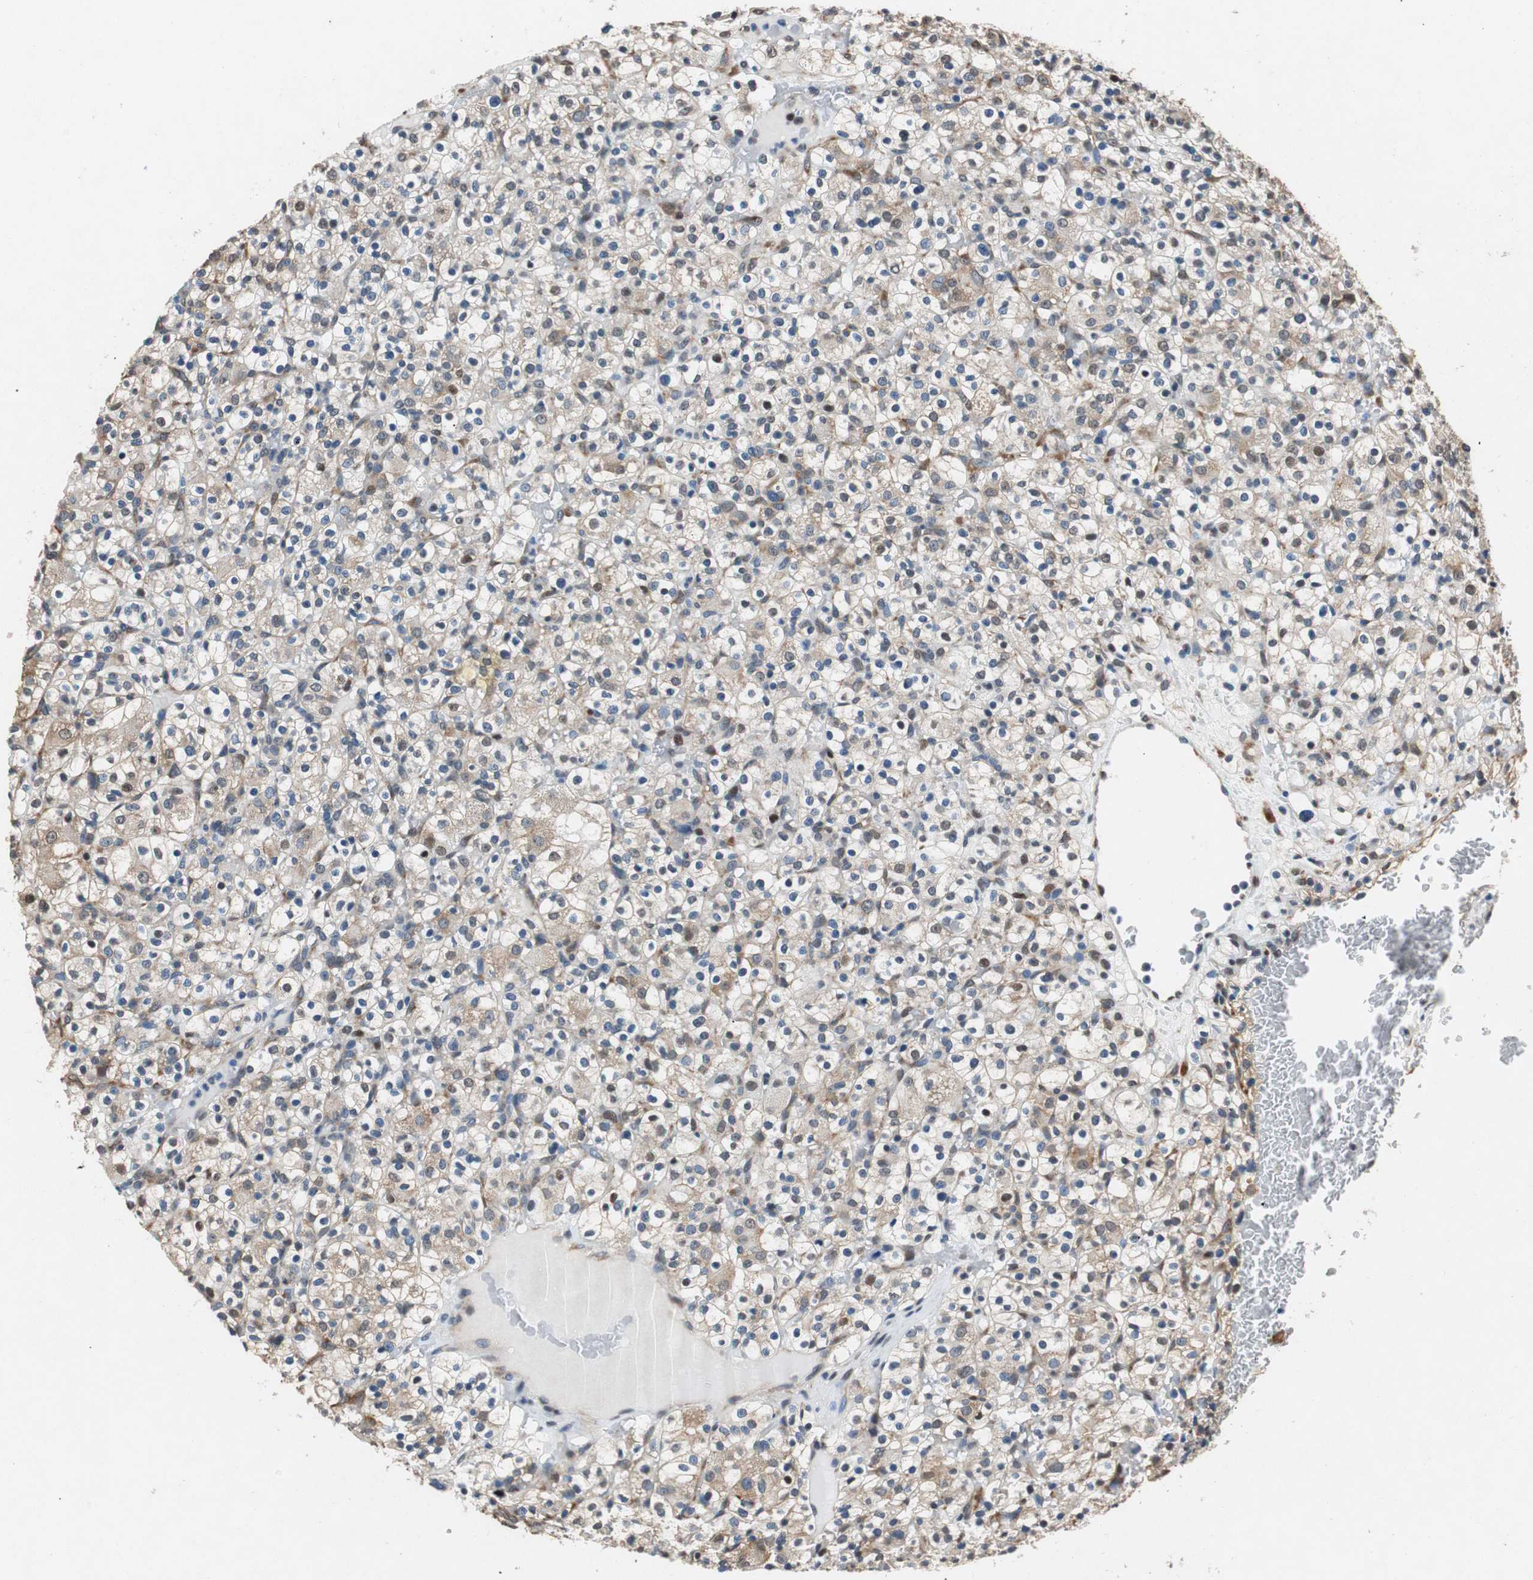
{"staining": {"intensity": "weak", "quantity": "25%-75%", "location": "cytoplasmic/membranous,nuclear"}, "tissue": "renal cancer", "cell_type": "Tumor cells", "image_type": "cancer", "snomed": [{"axis": "morphology", "description": "Normal tissue, NOS"}, {"axis": "morphology", "description": "Adenocarcinoma, NOS"}, {"axis": "topography", "description": "Kidney"}], "caption": "Weak cytoplasmic/membranous and nuclear positivity is present in about 25%-75% of tumor cells in renal adenocarcinoma.", "gene": "RPL35", "patient": {"sex": "female", "age": 72}}